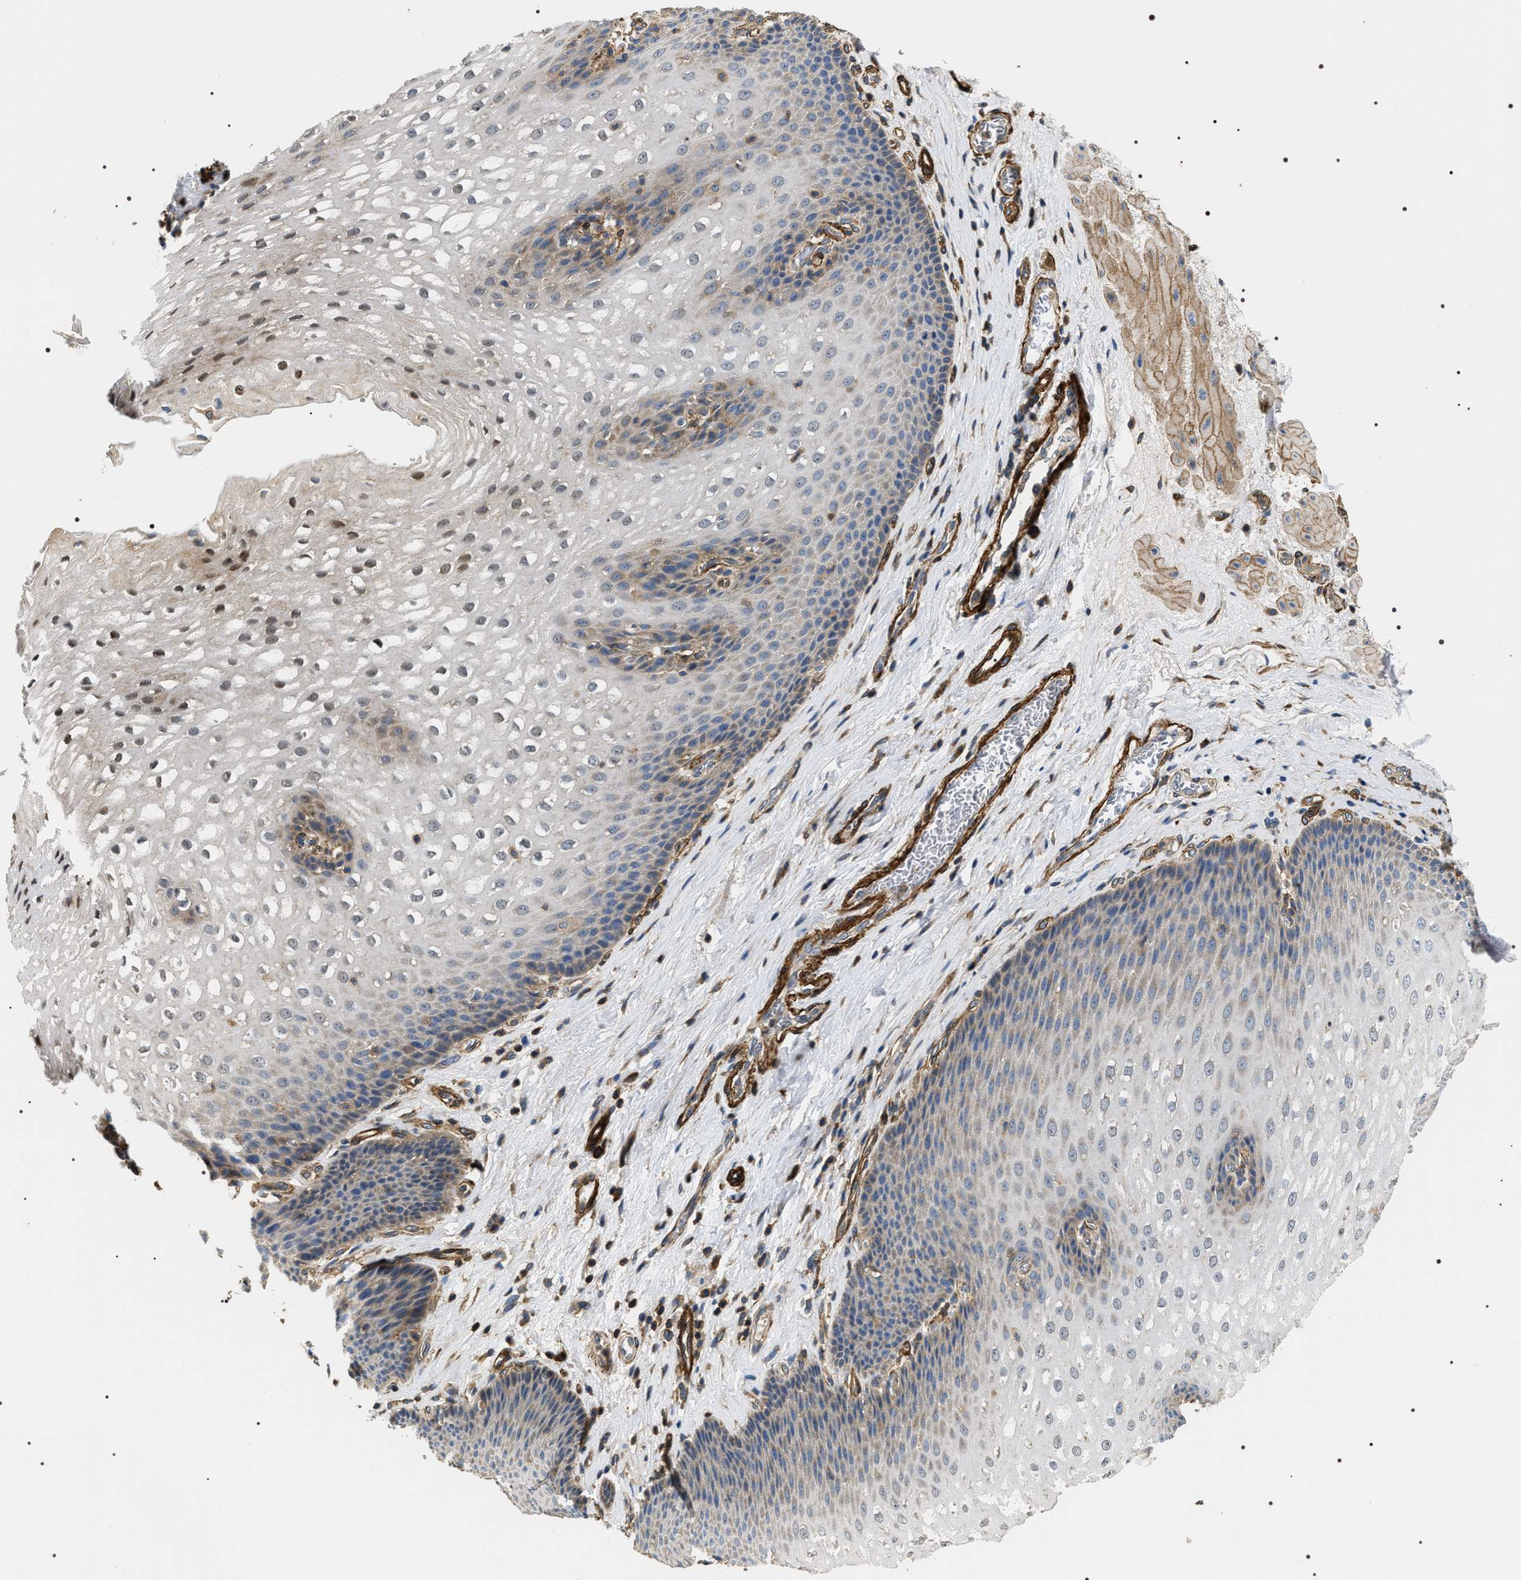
{"staining": {"intensity": "weak", "quantity": "<25%", "location": "cytoplasmic/membranous"}, "tissue": "esophagus", "cell_type": "Squamous epithelial cells", "image_type": "normal", "snomed": [{"axis": "morphology", "description": "Normal tissue, NOS"}, {"axis": "topography", "description": "Esophagus"}], "caption": "A photomicrograph of human esophagus is negative for staining in squamous epithelial cells. (DAB (3,3'-diaminobenzidine) IHC, high magnification).", "gene": "ZC3HAV1L", "patient": {"sex": "male", "age": 48}}